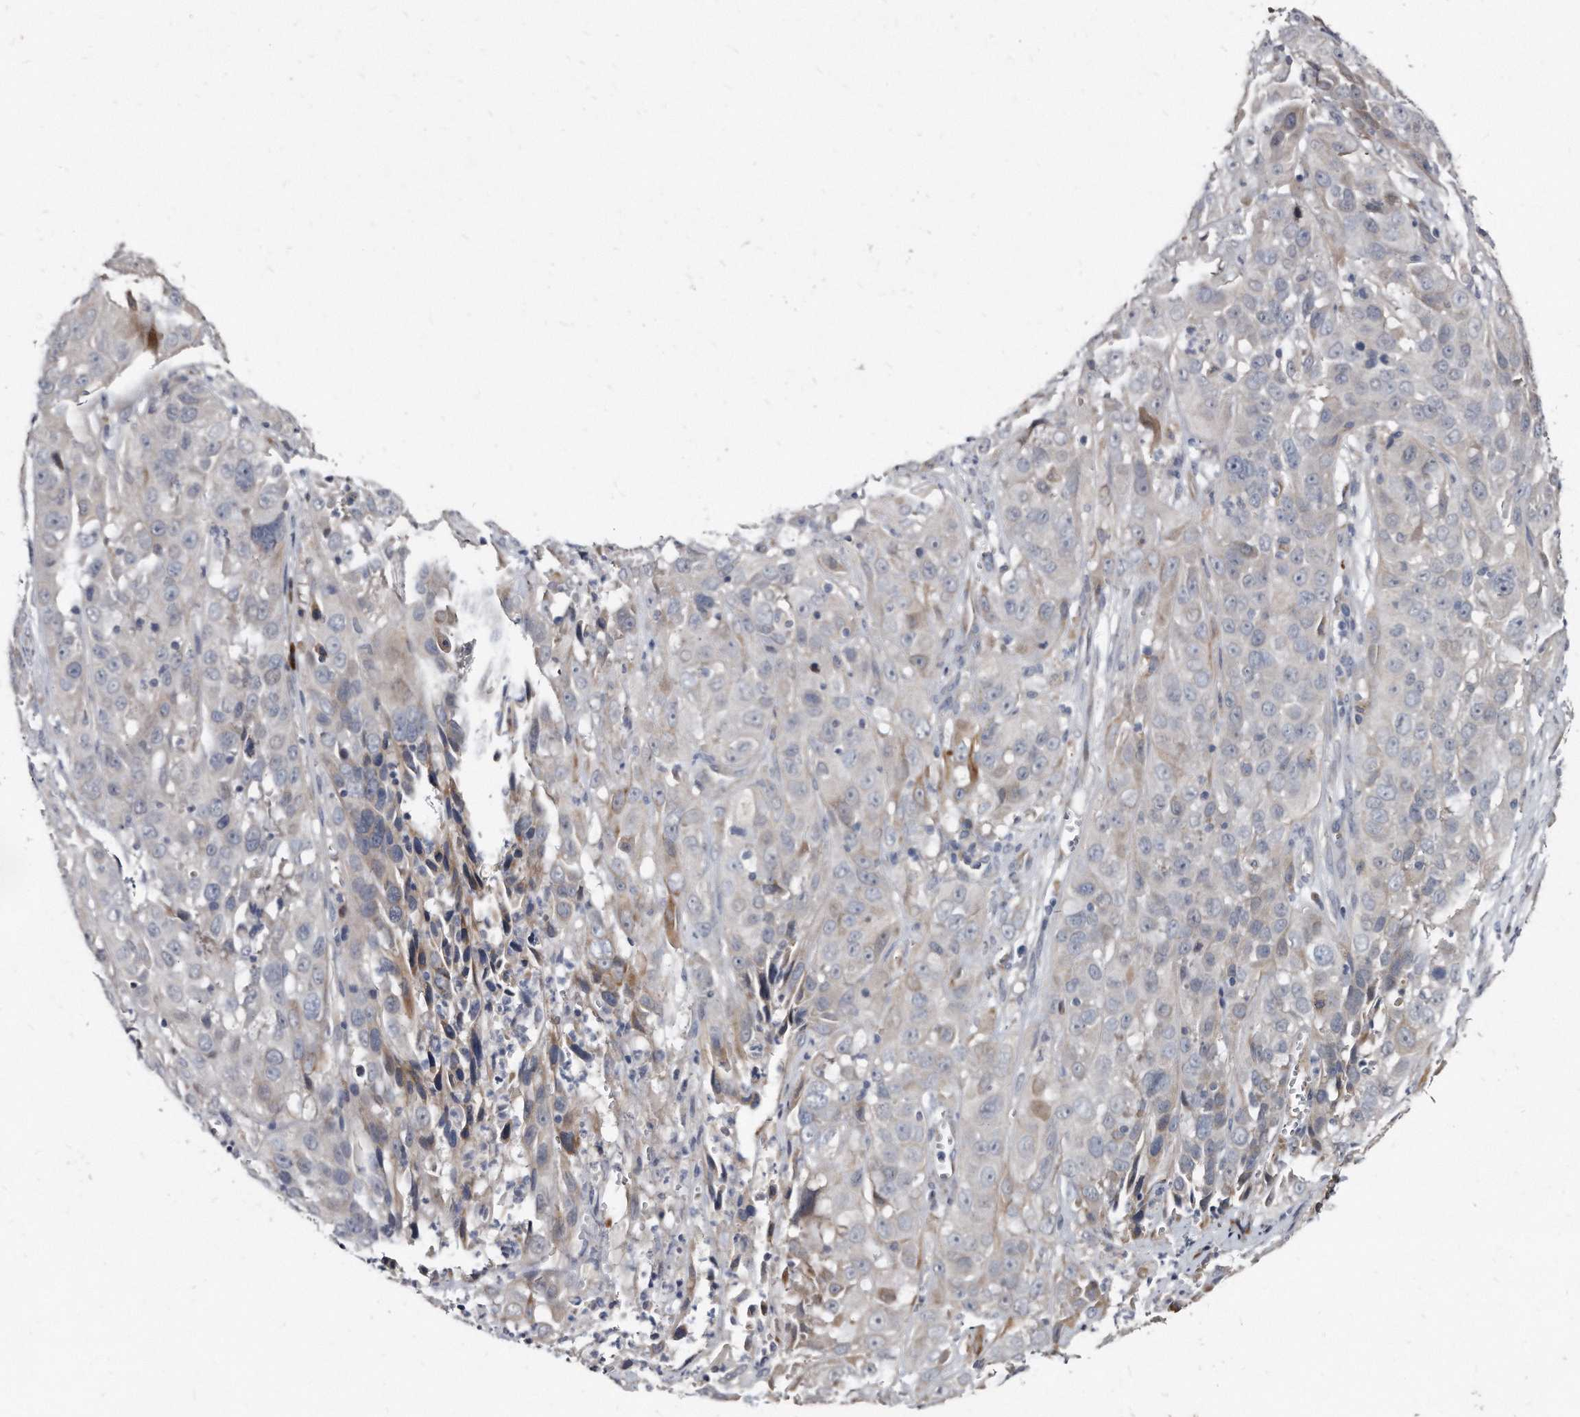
{"staining": {"intensity": "weak", "quantity": "<25%", "location": "cytoplasmic/membranous"}, "tissue": "cervical cancer", "cell_type": "Tumor cells", "image_type": "cancer", "snomed": [{"axis": "morphology", "description": "Squamous cell carcinoma, NOS"}, {"axis": "topography", "description": "Cervix"}], "caption": "The image displays no significant staining in tumor cells of squamous cell carcinoma (cervical).", "gene": "KLHDC3", "patient": {"sex": "female", "age": 32}}